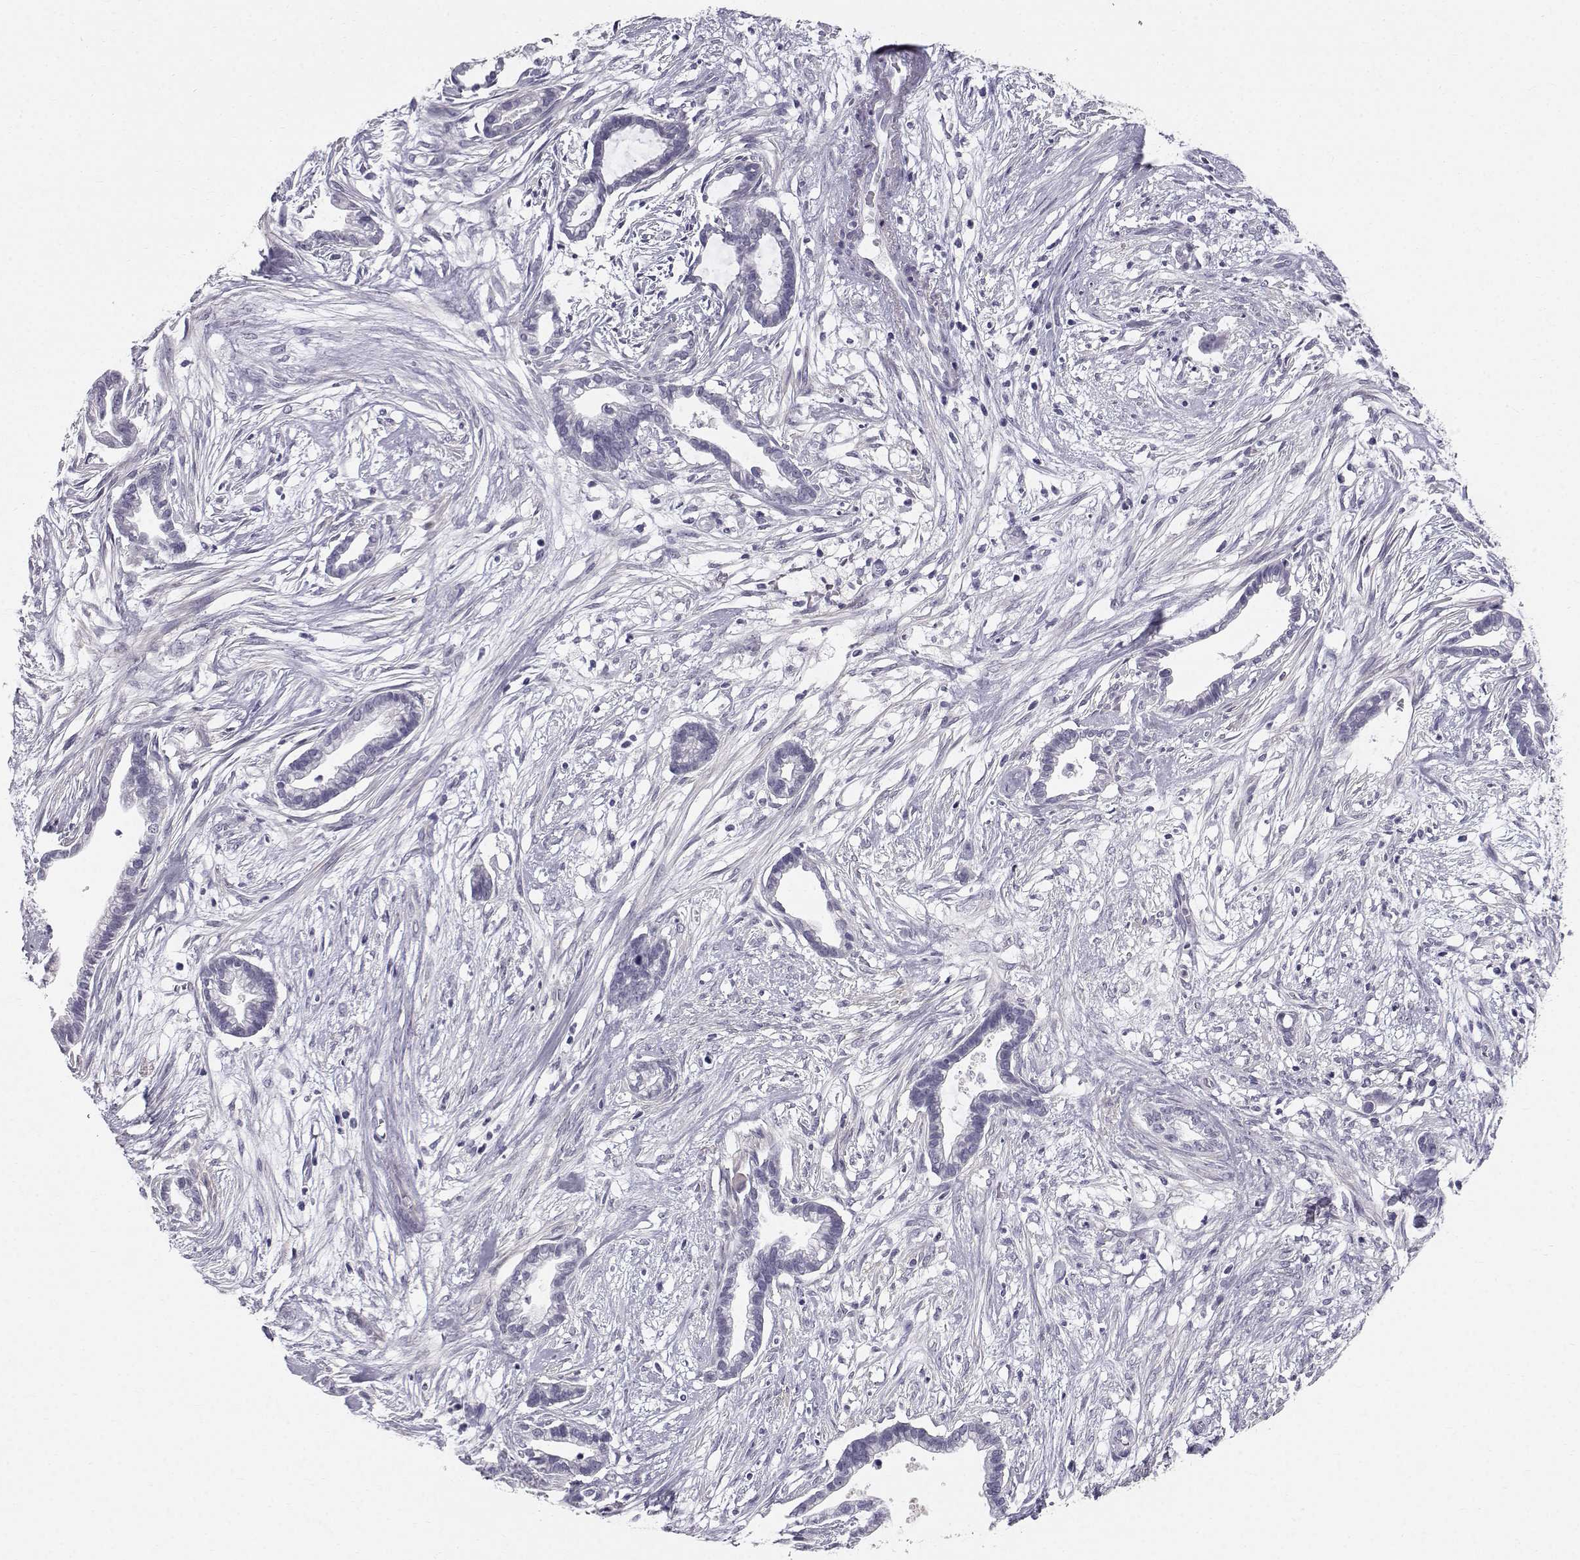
{"staining": {"intensity": "negative", "quantity": "none", "location": "none"}, "tissue": "cervical cancer", "cell_type": "Tumor cells", "image_type": "cancer", "snomed": [{"axis": "morphology", "description": "Adenocarcinoma, NOS"}, {"axis": "topography", "description": "Cervix"}], "caption": "Immunohistochemical staining of human cervical adenocarcinoma reveals no significant expression in tumor cells. (Brightfield microscopy of DAB IHC at high magnification).", "gene": "SPDYE4", "patient": {"sex": "female", "age": 62}}